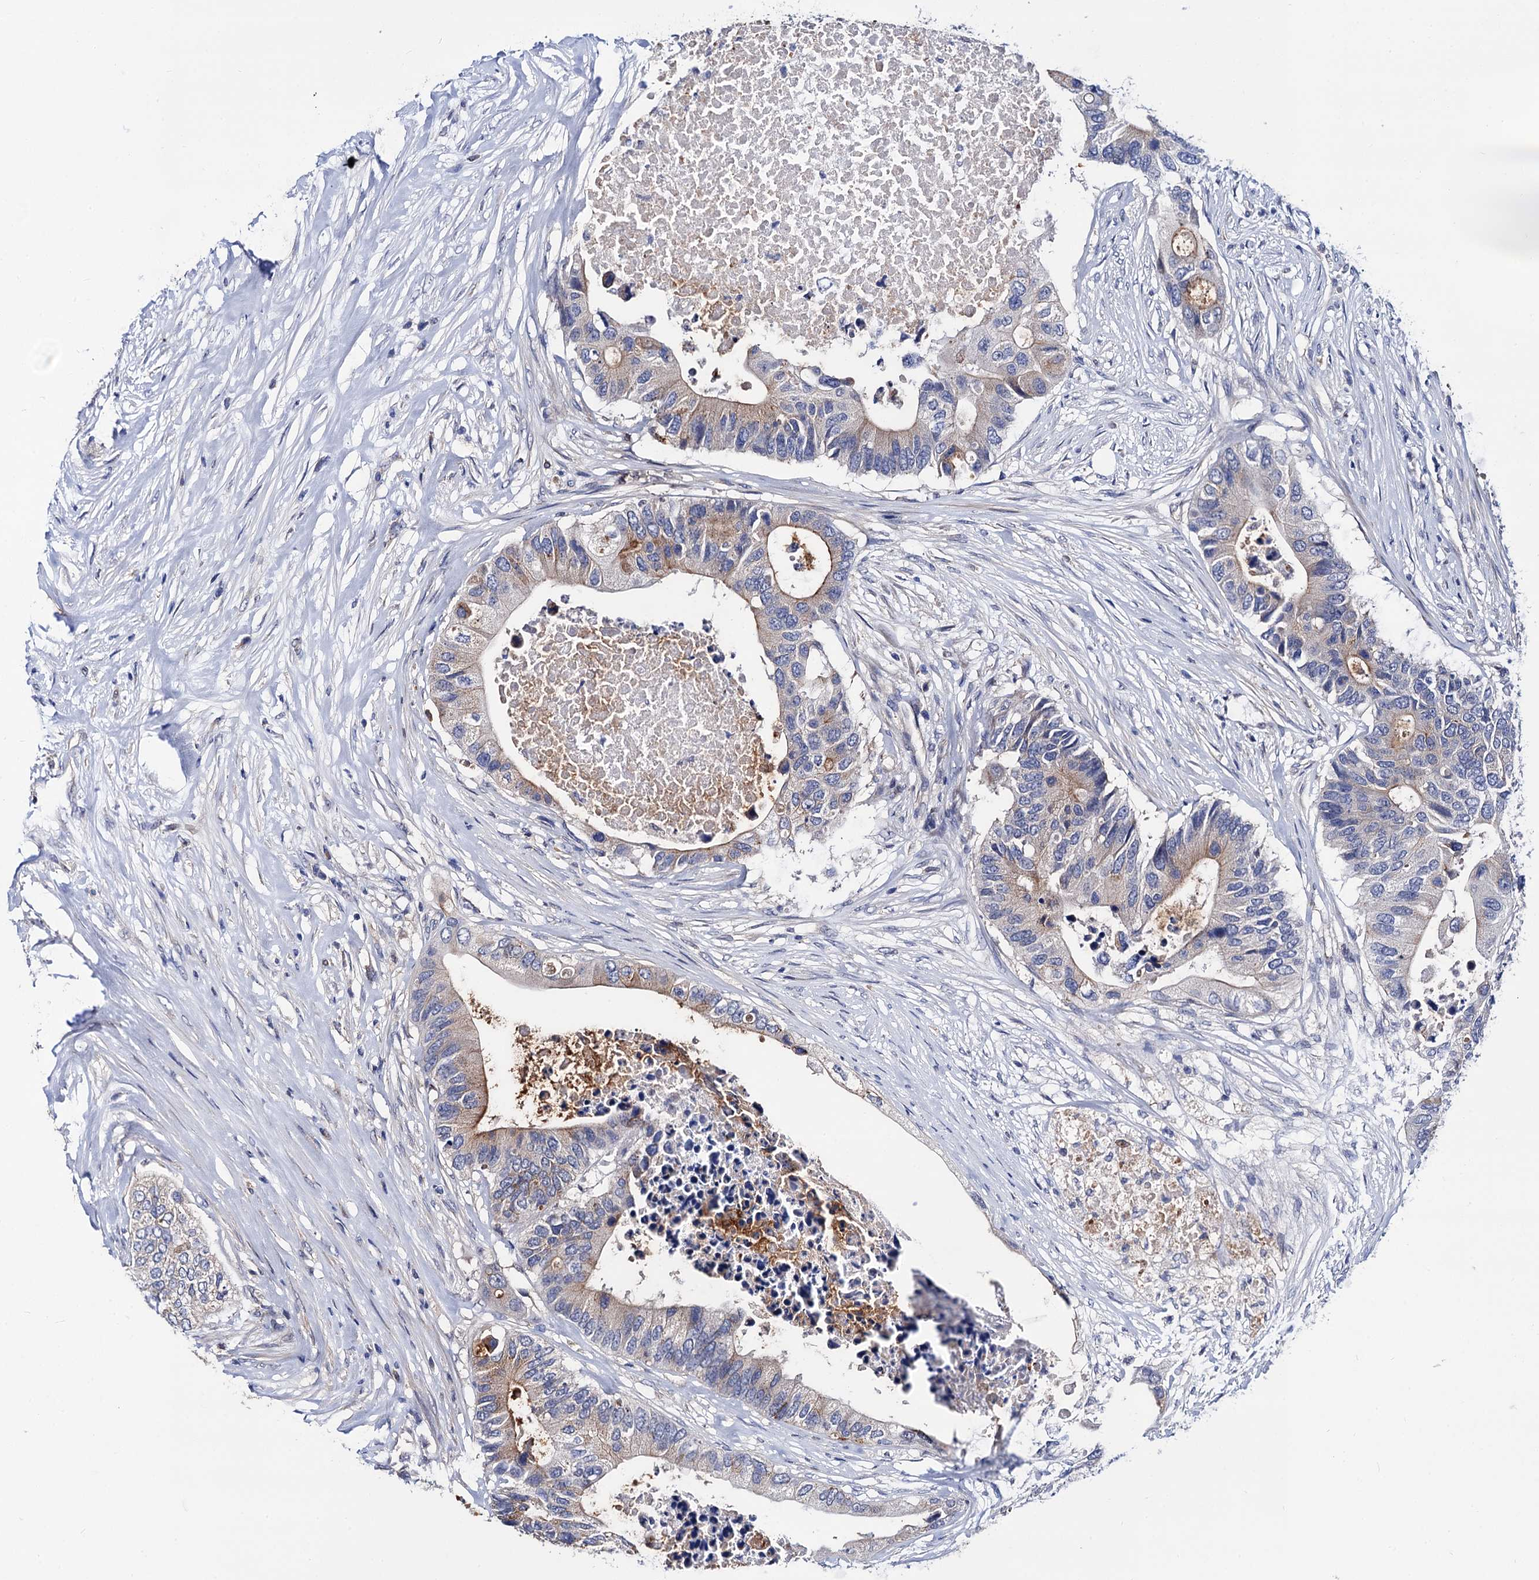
{"staining": {"intensity": "weak", "quantity": "<25%", "location": "cytoplasmic/membranous"}, "tissue": "colorectal cancer", "cell_type": "Tumor cells", "image_type": "cancer", "snomed": [{"axis": "morphology", "description": "Adenocarcinoma, NOS"}, {"axis": "topography", "description": "Colon"}], "caption": "Tumor cells are negative for brown protein staining in colorectal cancer. (IHC, brightfield microscopy, high magnification).", "gene": "ZDHHC18", "patient": {"sex": "male", "age": 71}}